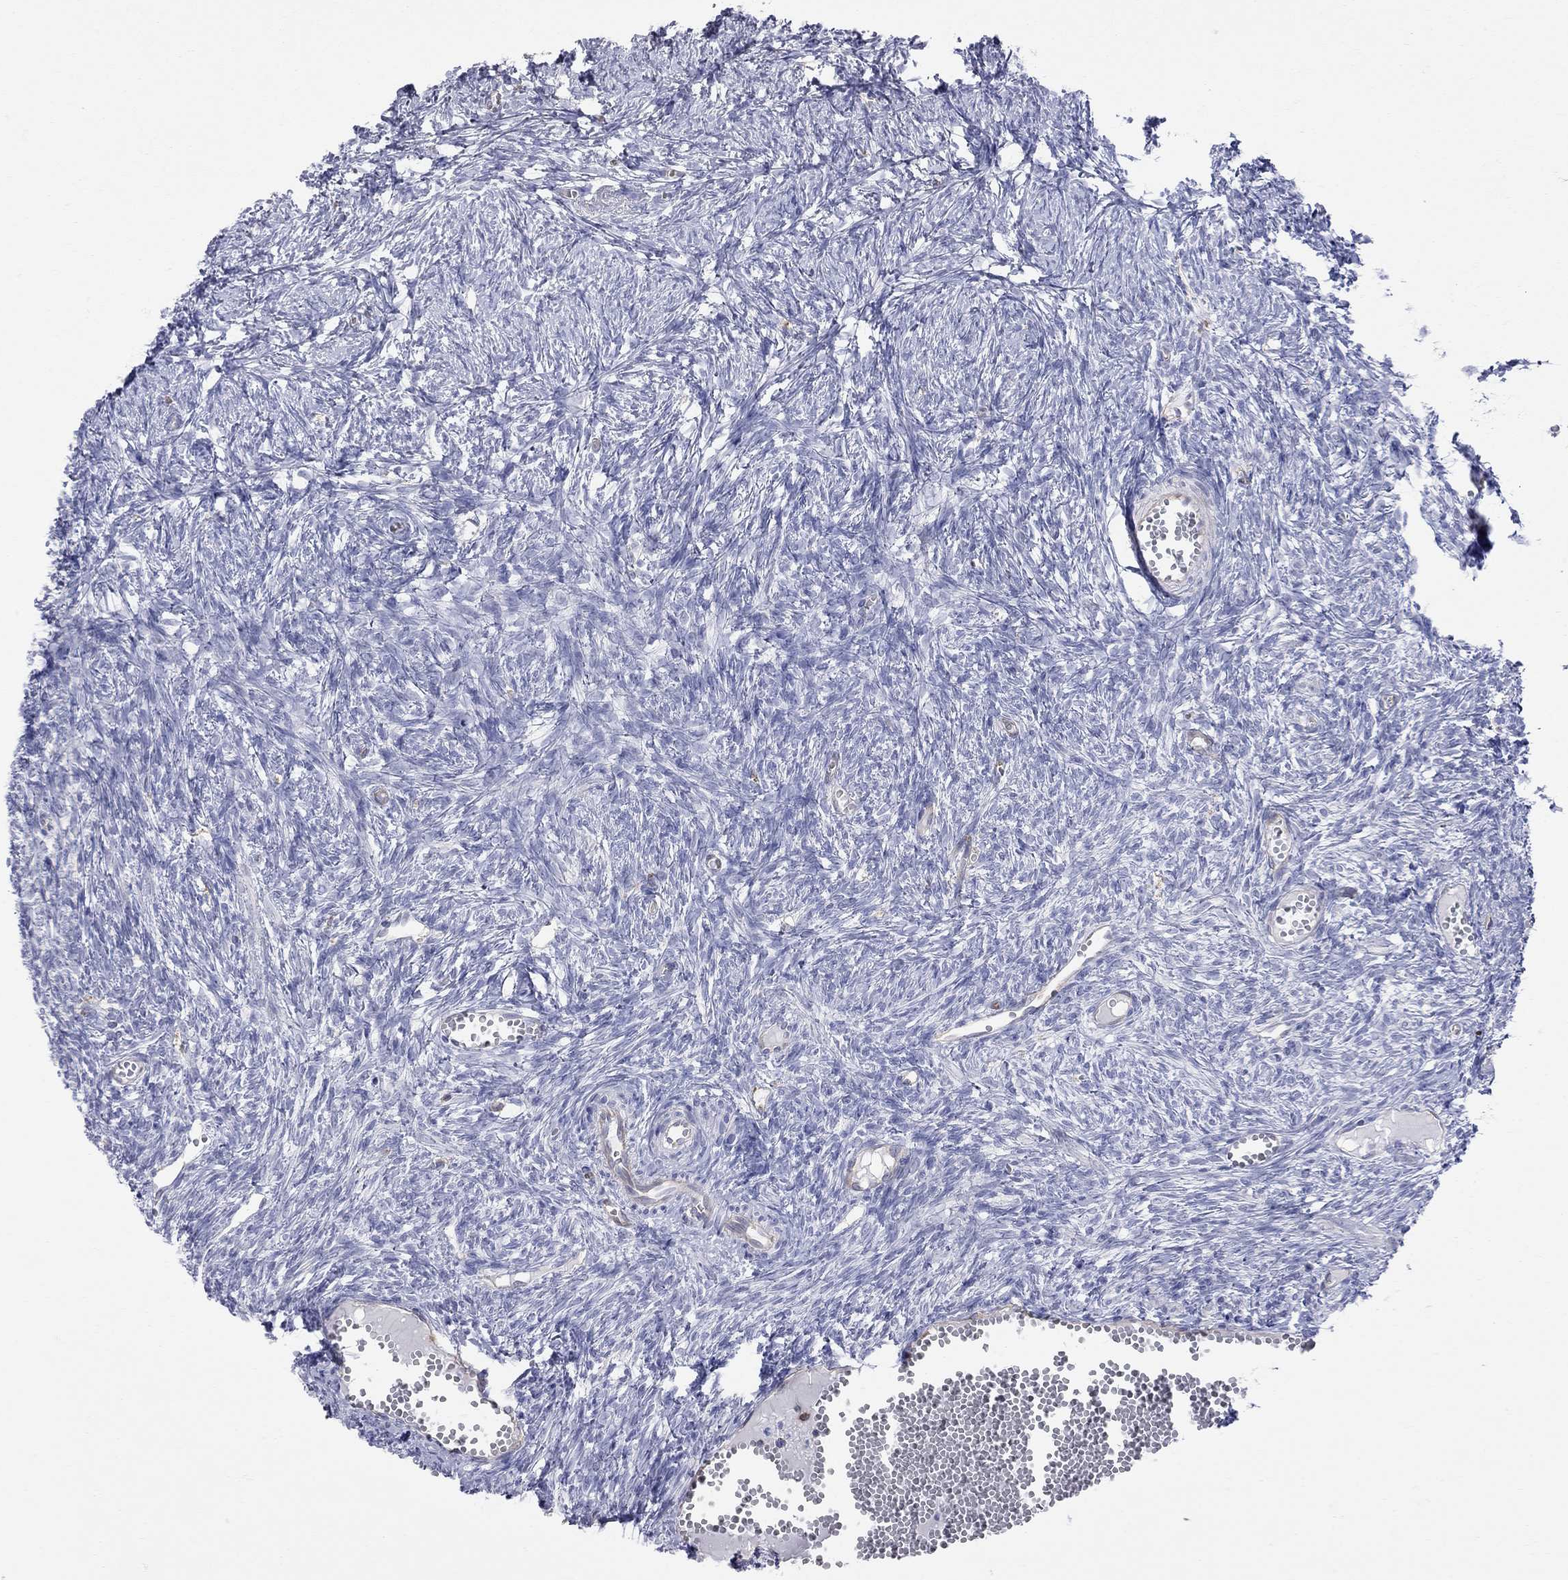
{"staining": {"intensity": "negative", "quantity": "none", "location": "none"}, "tissue": "ovary", "cell_type": "Ovarian stroma cells", "image_type": "normal", "snomed": [{"axis": "morphology", "description": "Normal tissue, NOS"}, {"axis": "topography", "description": "Ovary"}], "caption": "Image shows no protein positivity in ovarian stroma cells of normal ovary. (DAB immunohistochemistry, high magnification).", "gene": "ABI3", "patient": {"sex": "female", "age": 43}}